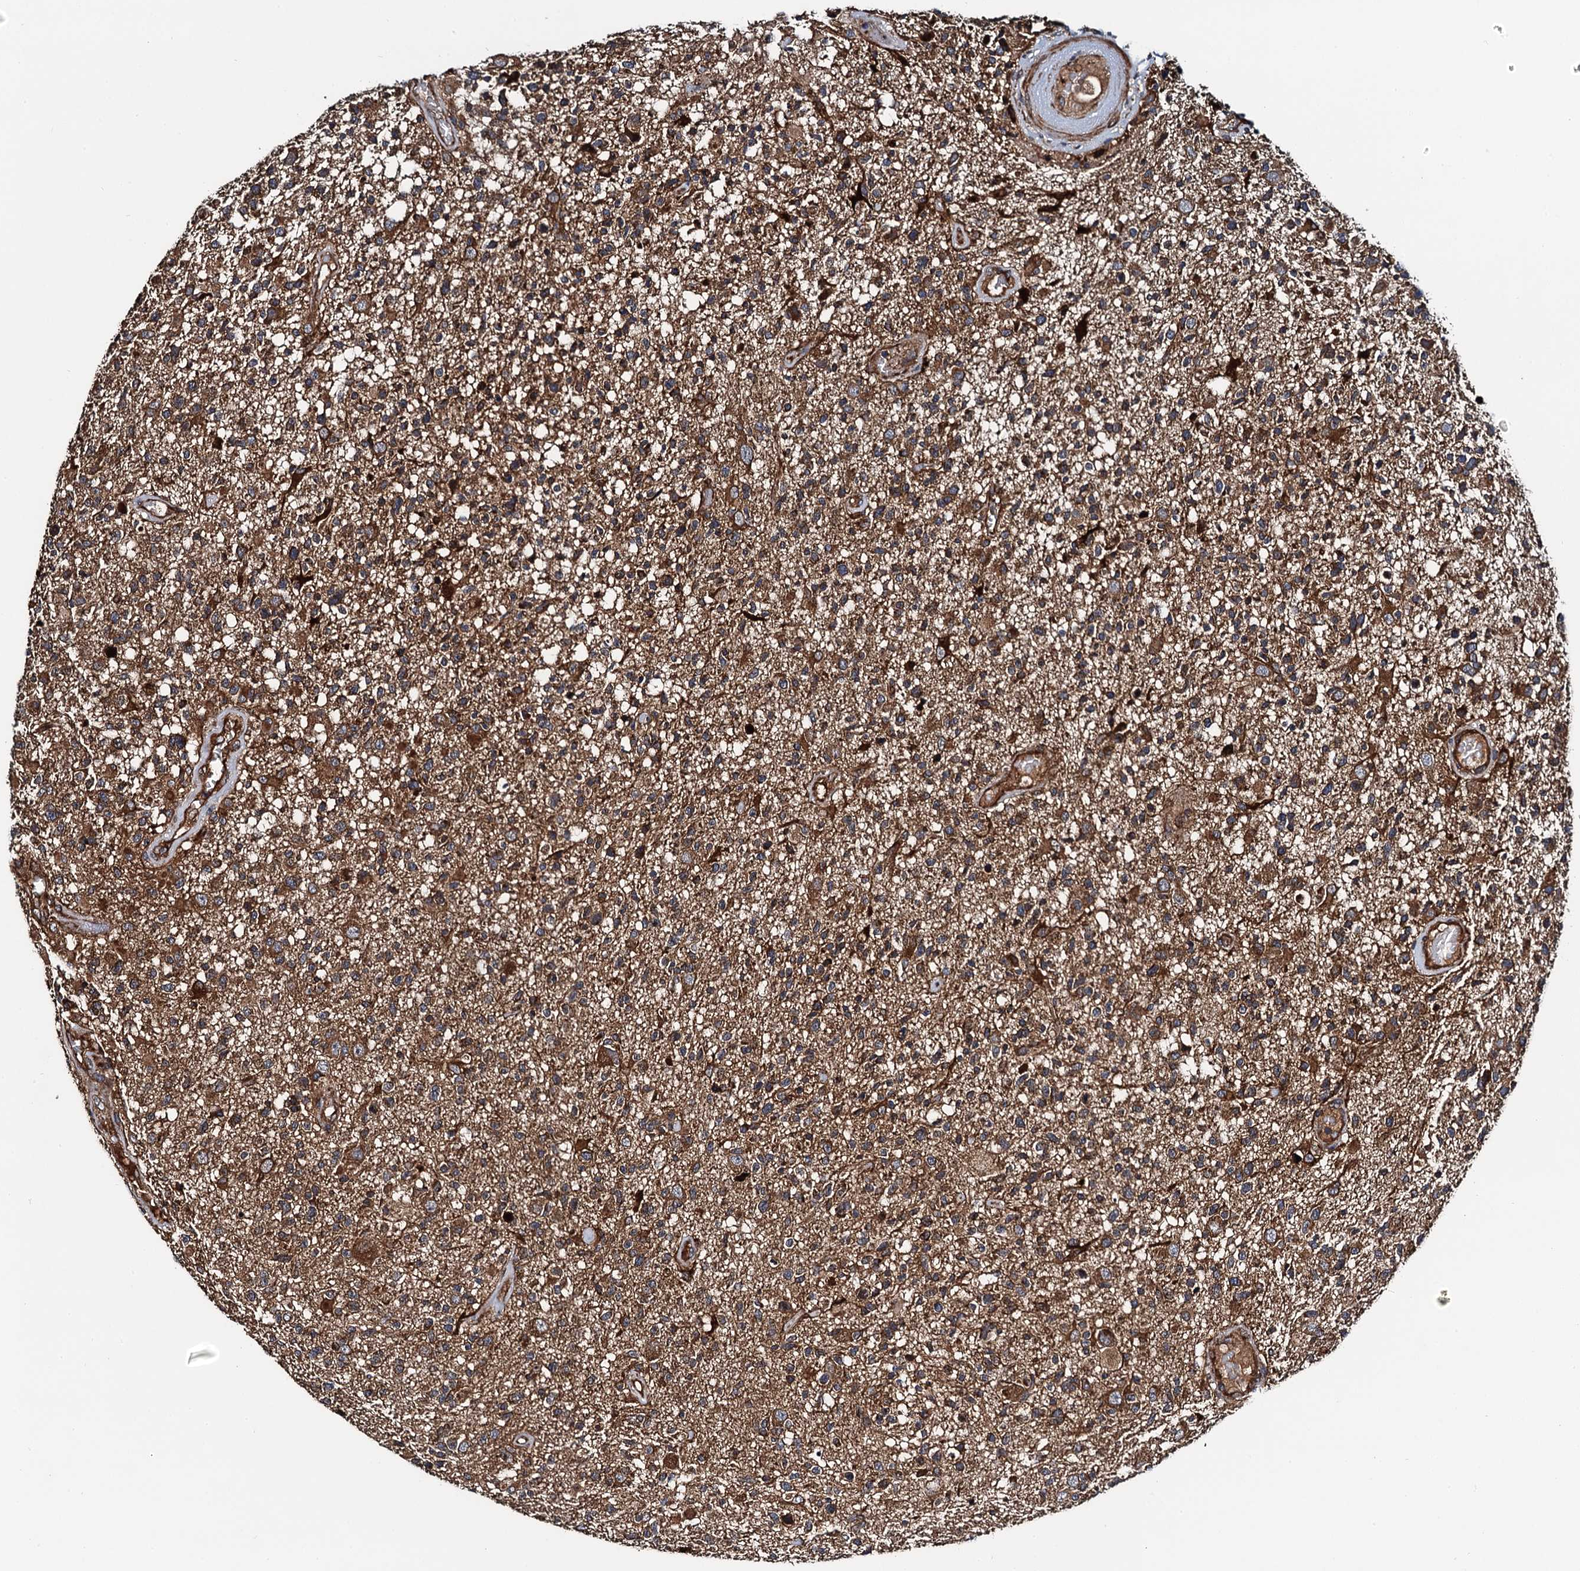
{"staining": {"intensity": "moderate", "quantity": ">75%", "location": "cytoplasmic/membranous"}, "tissue": "glioma", "cell_type": "Tumor cells", "image_type": "cancer", "snomed": [{"axis": "morphology", "description": "Glioma, malignant, High grade"}, {"axis": "morphology", "description": "Glioblastoma, NOS"}, {"axis": "topography", "description": "Brain"}], "caption": "IHC of glioma exhibits medium levels of moderate cytoplasmic/membranous positivity in about >75% of tumor cells. (IHC, brightfield microscopy, high magnification).", "gene": "NEK1", "patient": {"sex": "male", "age": 60}}